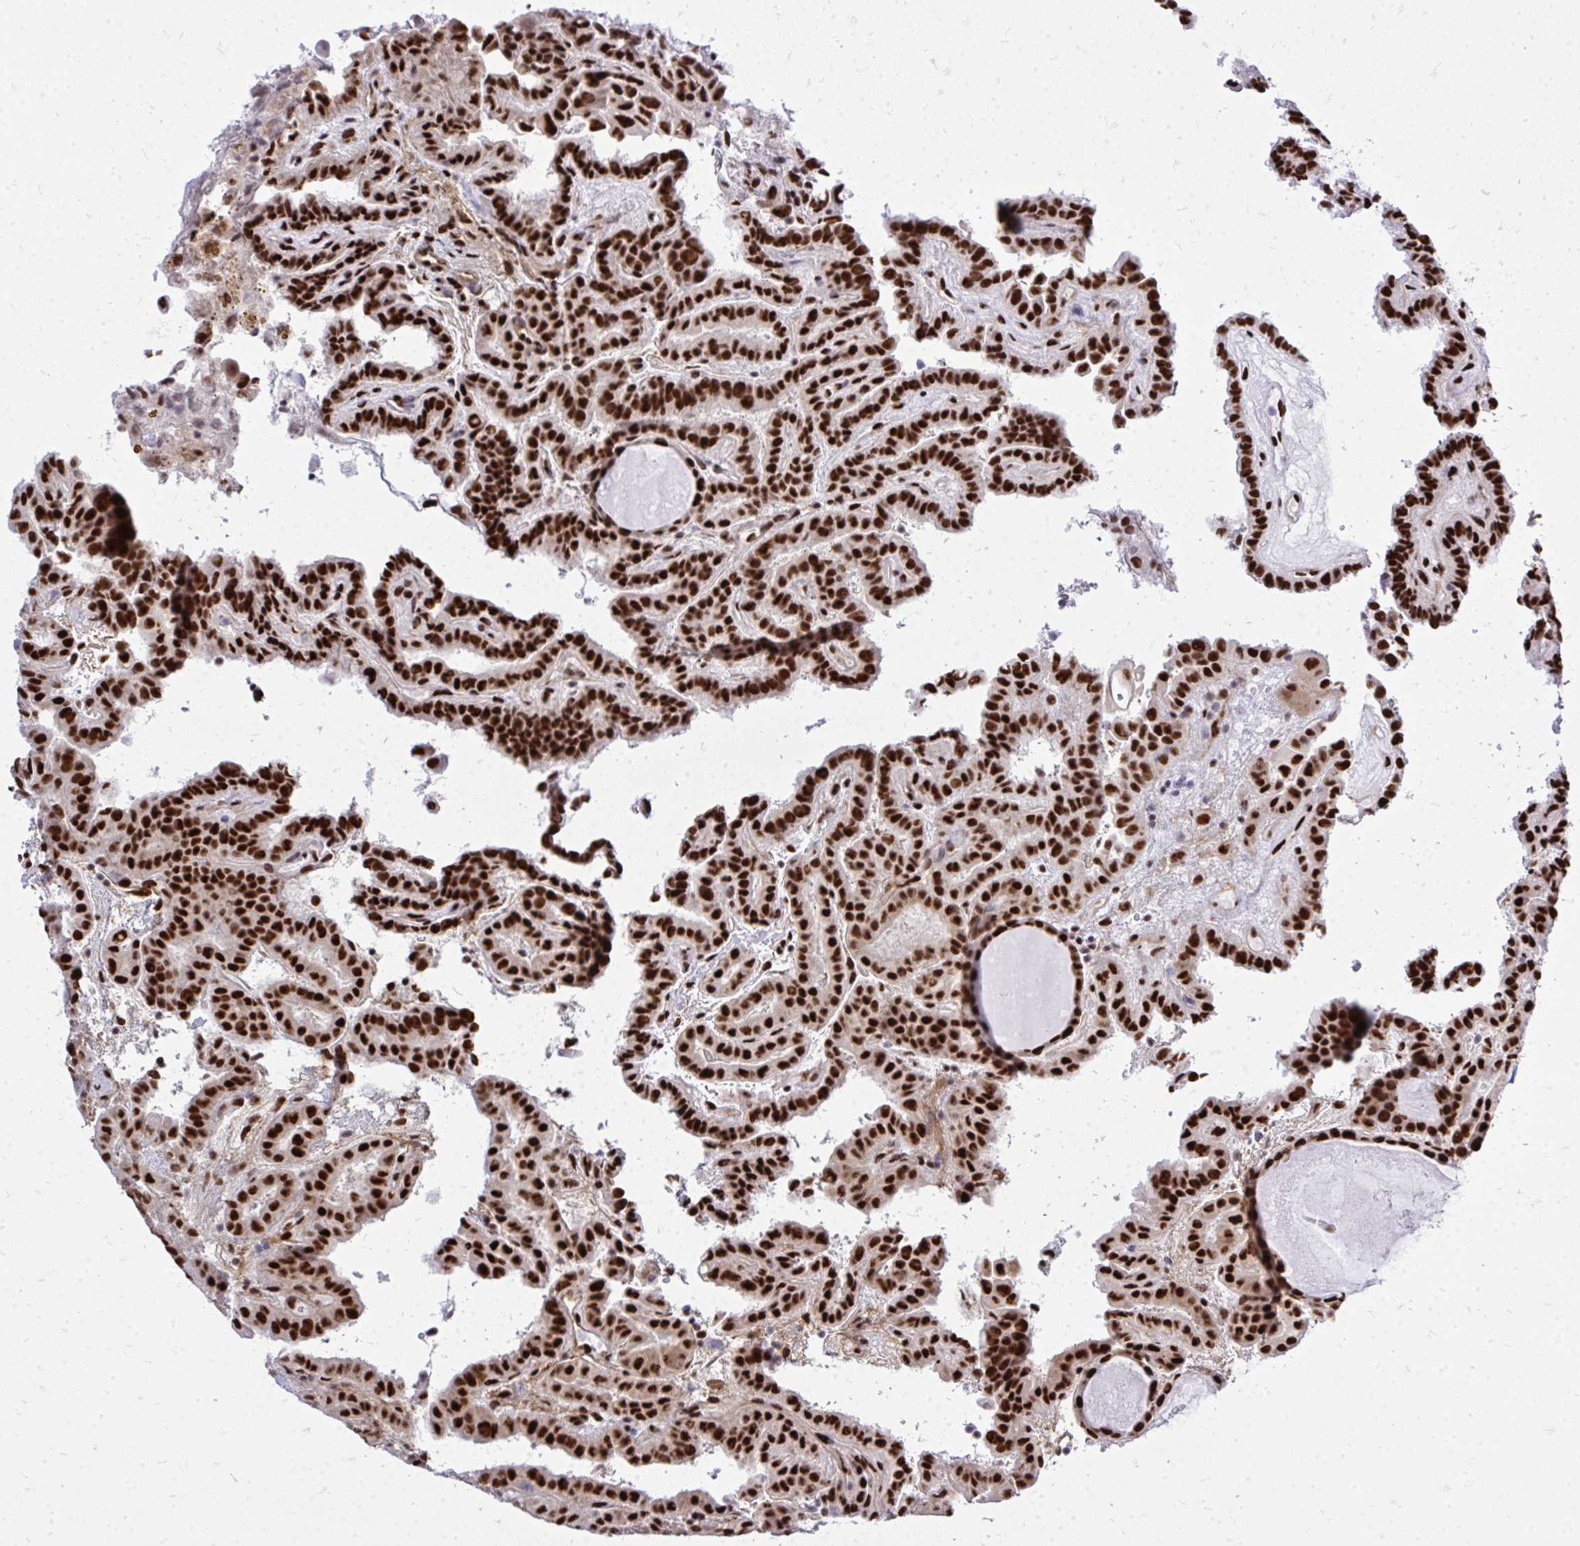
{"staining": {"intensity": "strong", "quantity": ">75%", "location": "nuclear"}, "tissue": "thyroid cancer", "cell_type": "Tumor cells", "image_type": "cancer", "snomed": [{"axis": "morphology", "description": "Papillary adenocarcinoma, NOS"}, {"axis": "topography", "description": "Thyroid gland"}], "caption": "Immunohistochemical staining of human thyroid cancer (papillary adenocarcinoma) shows high levels of strong nuclear protein positivity in approximately >75% of tumor cells. (IHC, brightfield microscopy, high magnification).", "gene": "TBL1Y", "patient": {"sex": "female", "age": 46}}